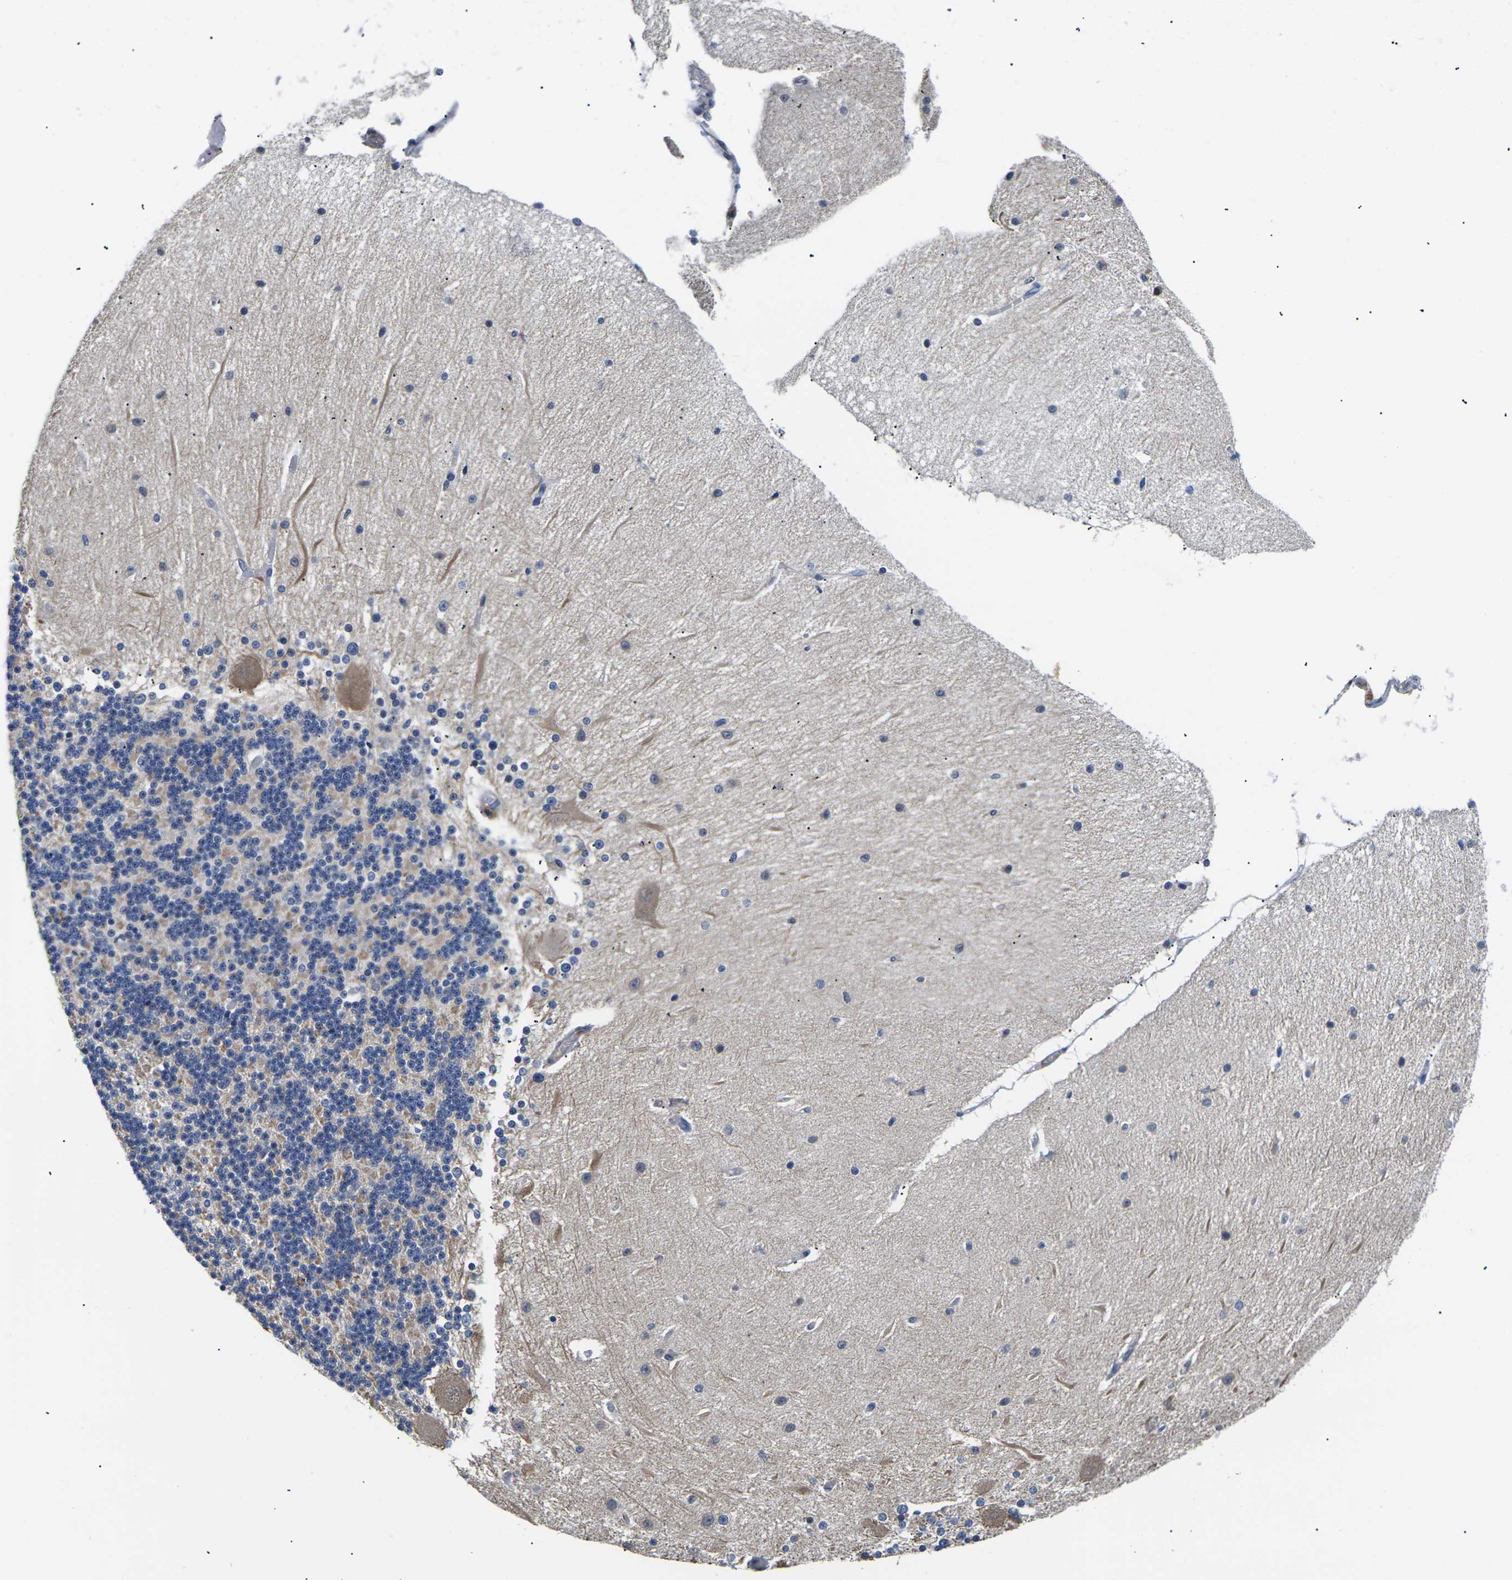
{"staining": {"intensity": "moderate", "quantity": "<25%", "location": "cytoplasmic/membranous"}, "tissue": "cerebellum", "cell_type": "Cells in granular layer", "image_type": "normal", "snomed": [{"axis": "morphology", "description": "Normal tissue, NOS"}, {"axis": "topography", "description": "Cerebellum"}], "caption": "This micrograph displays benign cerebellum stained with IHC to label a protein in brown. The cytoplasmic/membranous of cells in granular layer show moderate positivity for the protein. Nuclei are counter-stained blue.", "gene": "ST6GAL2", "patient": {"sex": "female", "age": 54}}